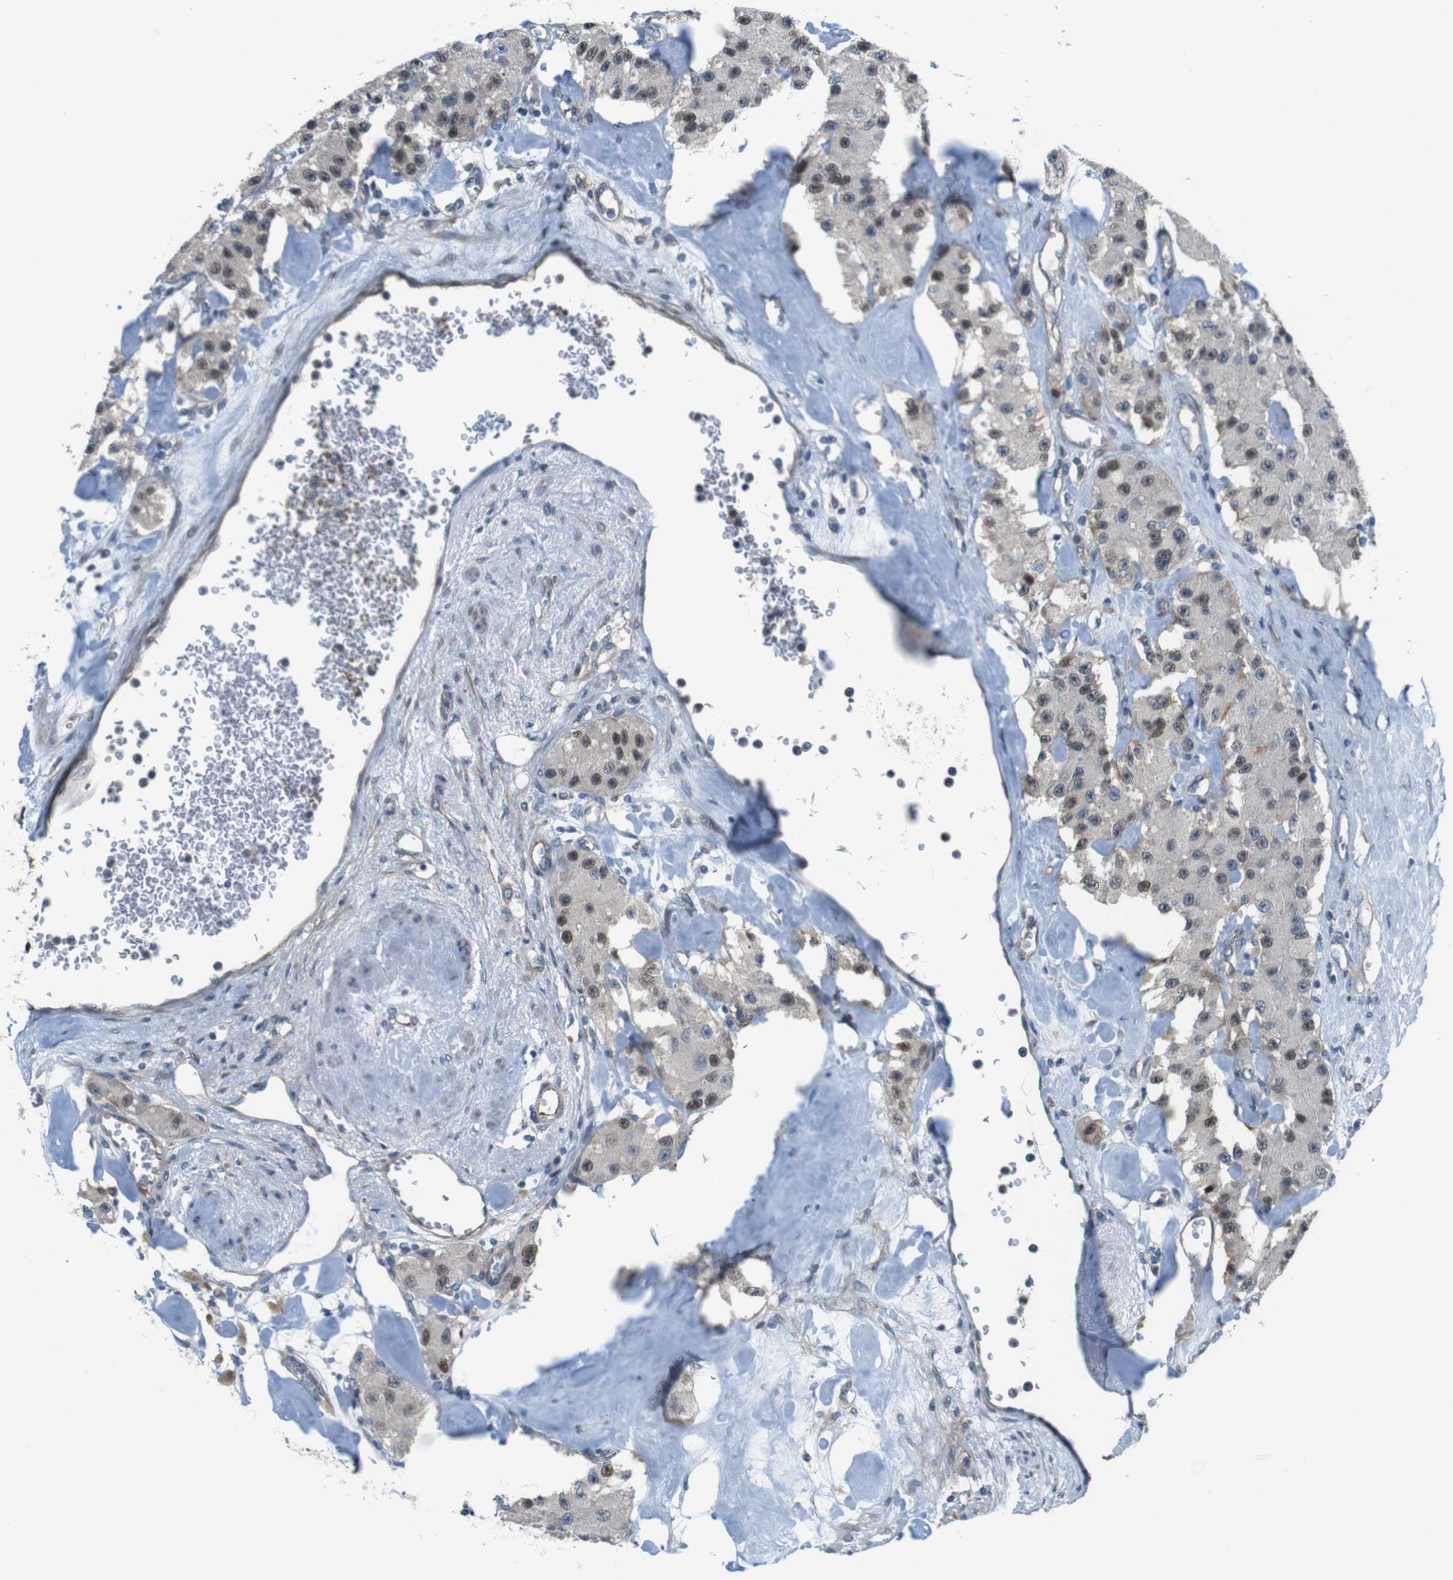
{"staining": {"intensity": "weak", "quantity": "25%-75%", "location": "nuclear"}, "tissue": "carcinoid", "cell_type": "Tumor cells", "image_type": "cancer", "snomed": [{"axis": "morphology", "description": "Carcinoid, malignant, NOS"}, {"axis": "topography", "description": "Pancreas"}], "caption": "This is a photomicrograph of IHC staining of malignant carcinoid, which shows weak expression in the nuclear of tumor cells.", "gene": "ABHD15", "patient": {"sex": "male", "age": 41}}